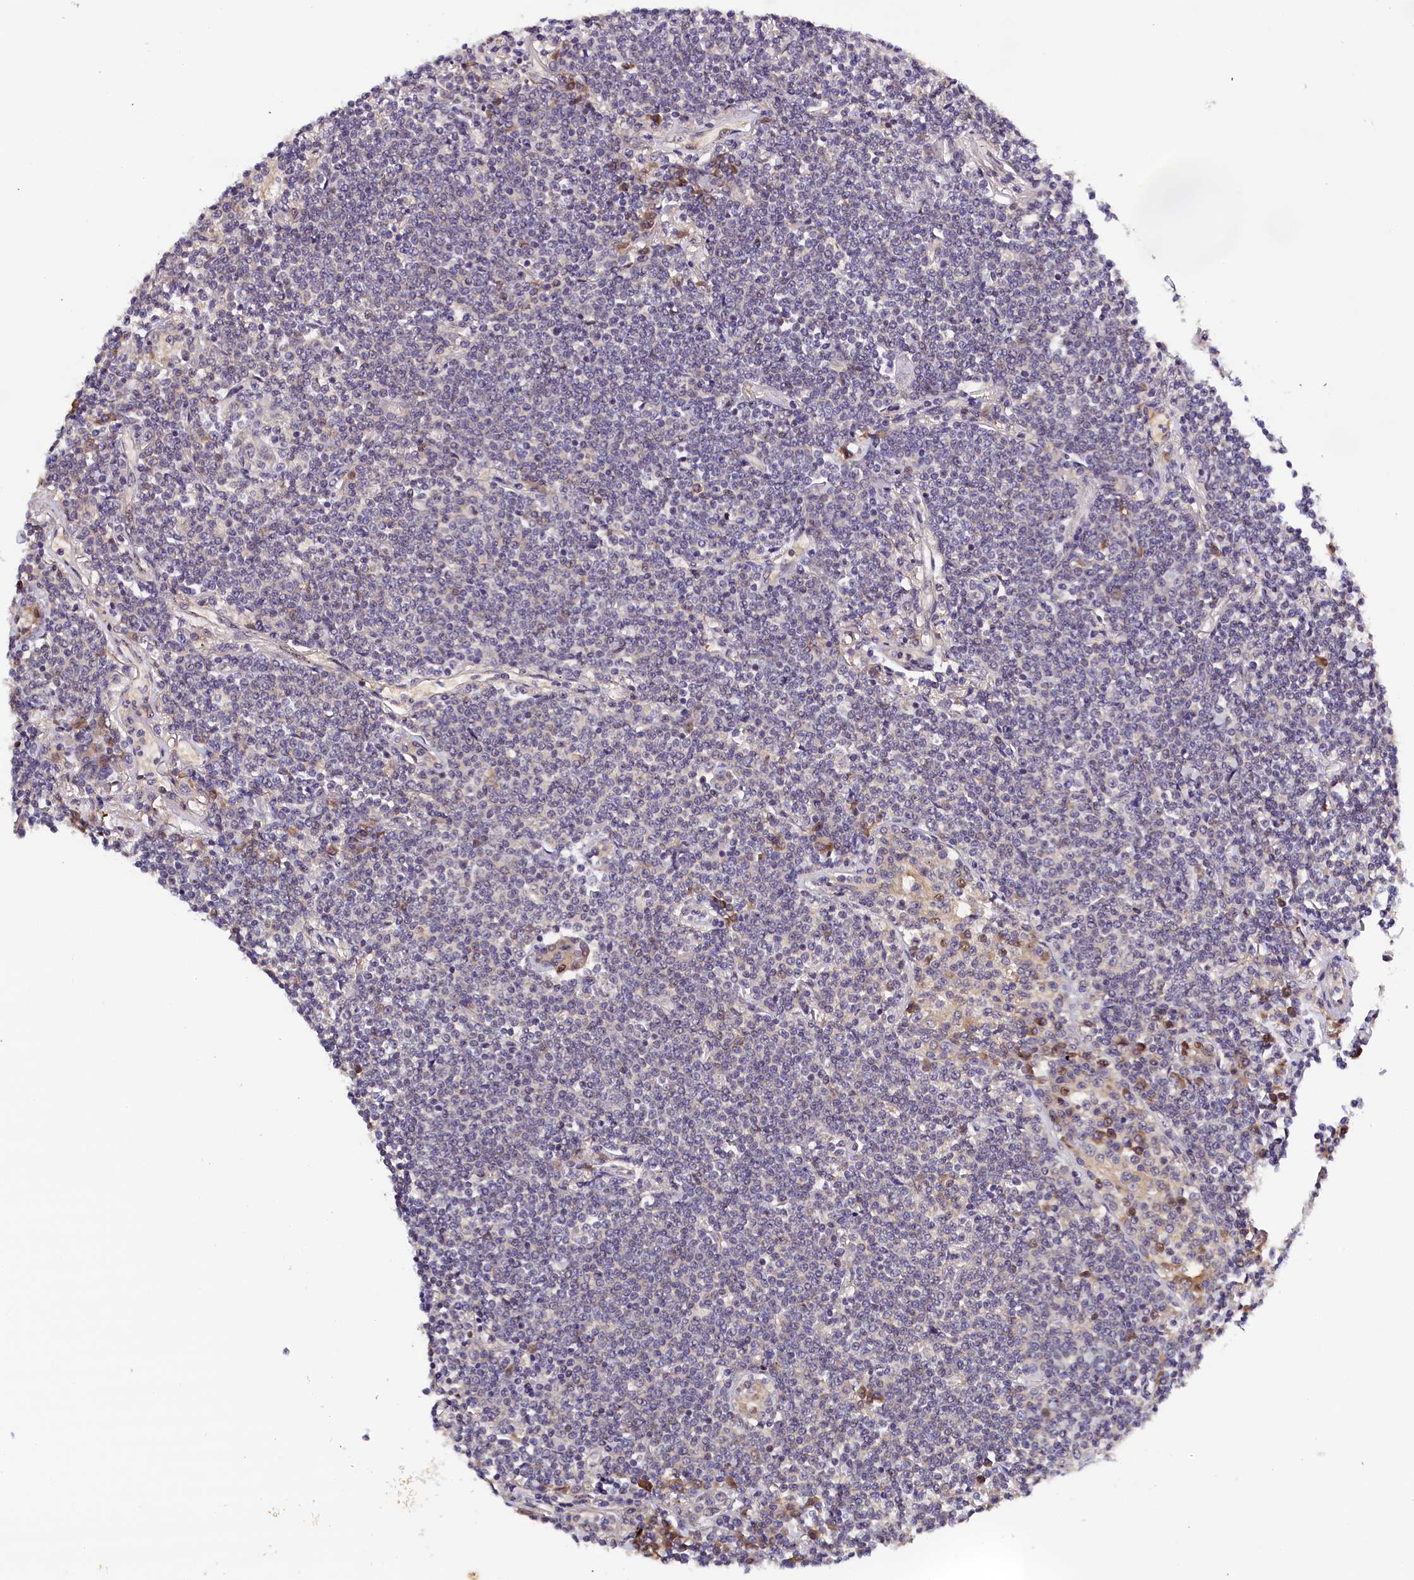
{"staining": {"intensity": "negative", "quantity": "none", "location": "none"}, "tissue": "lymphoma", "cell_type": "Tumor cells", "image_type": "cancer", "snomed": [{"axis": "morphology", "description": "Malignant lymphoma, non-Hodgkin's type, Low grade"}, {"axis": "topography", "description": "Lung"}], "caption": "High power microscopy histopathology image of an immunohistochemistry (IHC) photomicrograph of lymphoma, revealing no significant positivity in tumor cells. (DAB IHC with hematoxylin counter stain).", "gene": "ENKD1", "patient": {"sex": "female", "age": 71}}